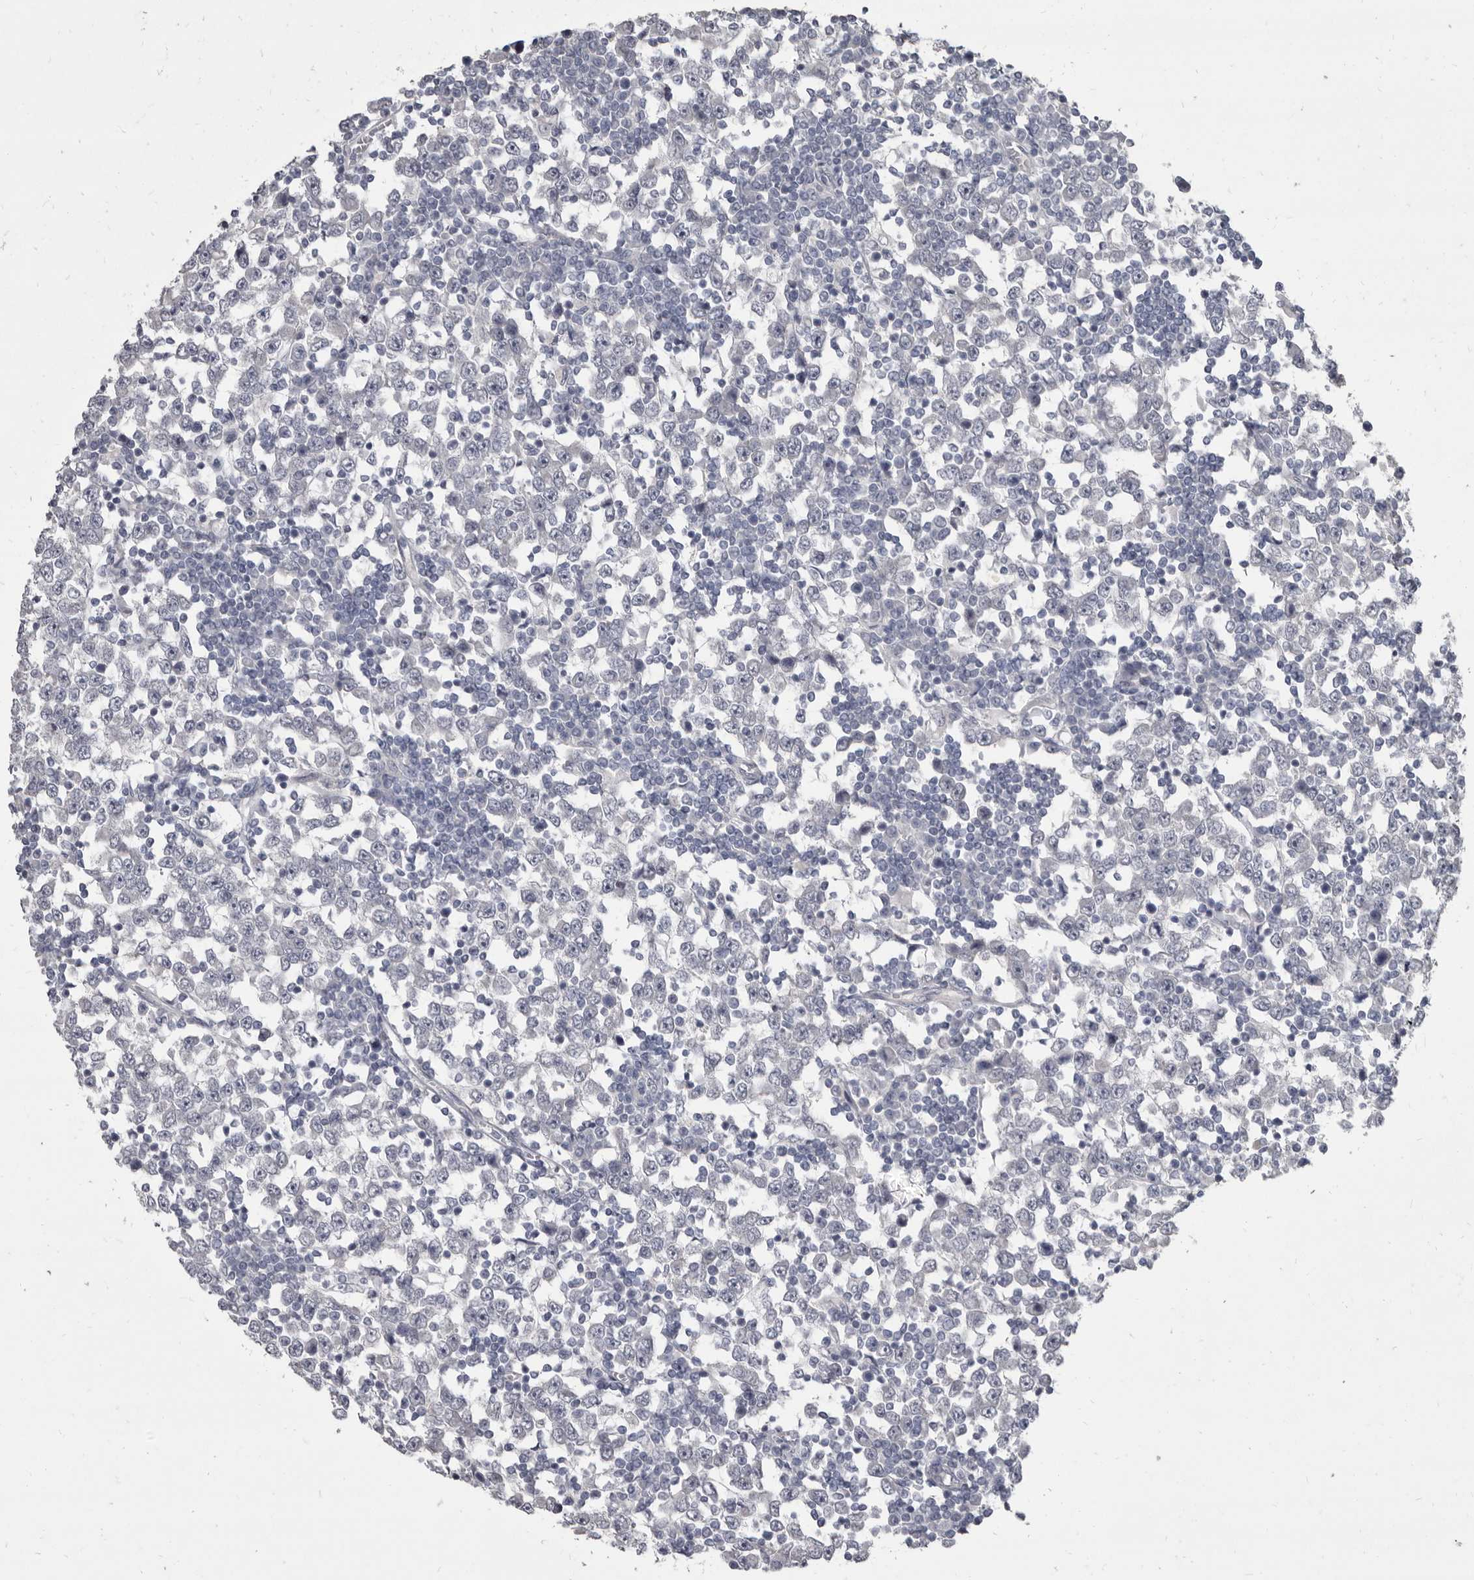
{"staining": {"intensity": "negative", "quantity": "none", "location": "none"}, "tissue": "testis cancer", "cell_type": "Tumor cells", "image_type": "cancer", "snomed": [{"axis": "morphology", "description": "Seminoma, NOS"}, {"axis": "topography", "description": "Testis"}], "caption": "Seminoma (testis) stained for a protein using IHC exhibits no positivity tumor cells.", "gene": "GSK3B", "patient": {"sex": "male", "age": 65}}